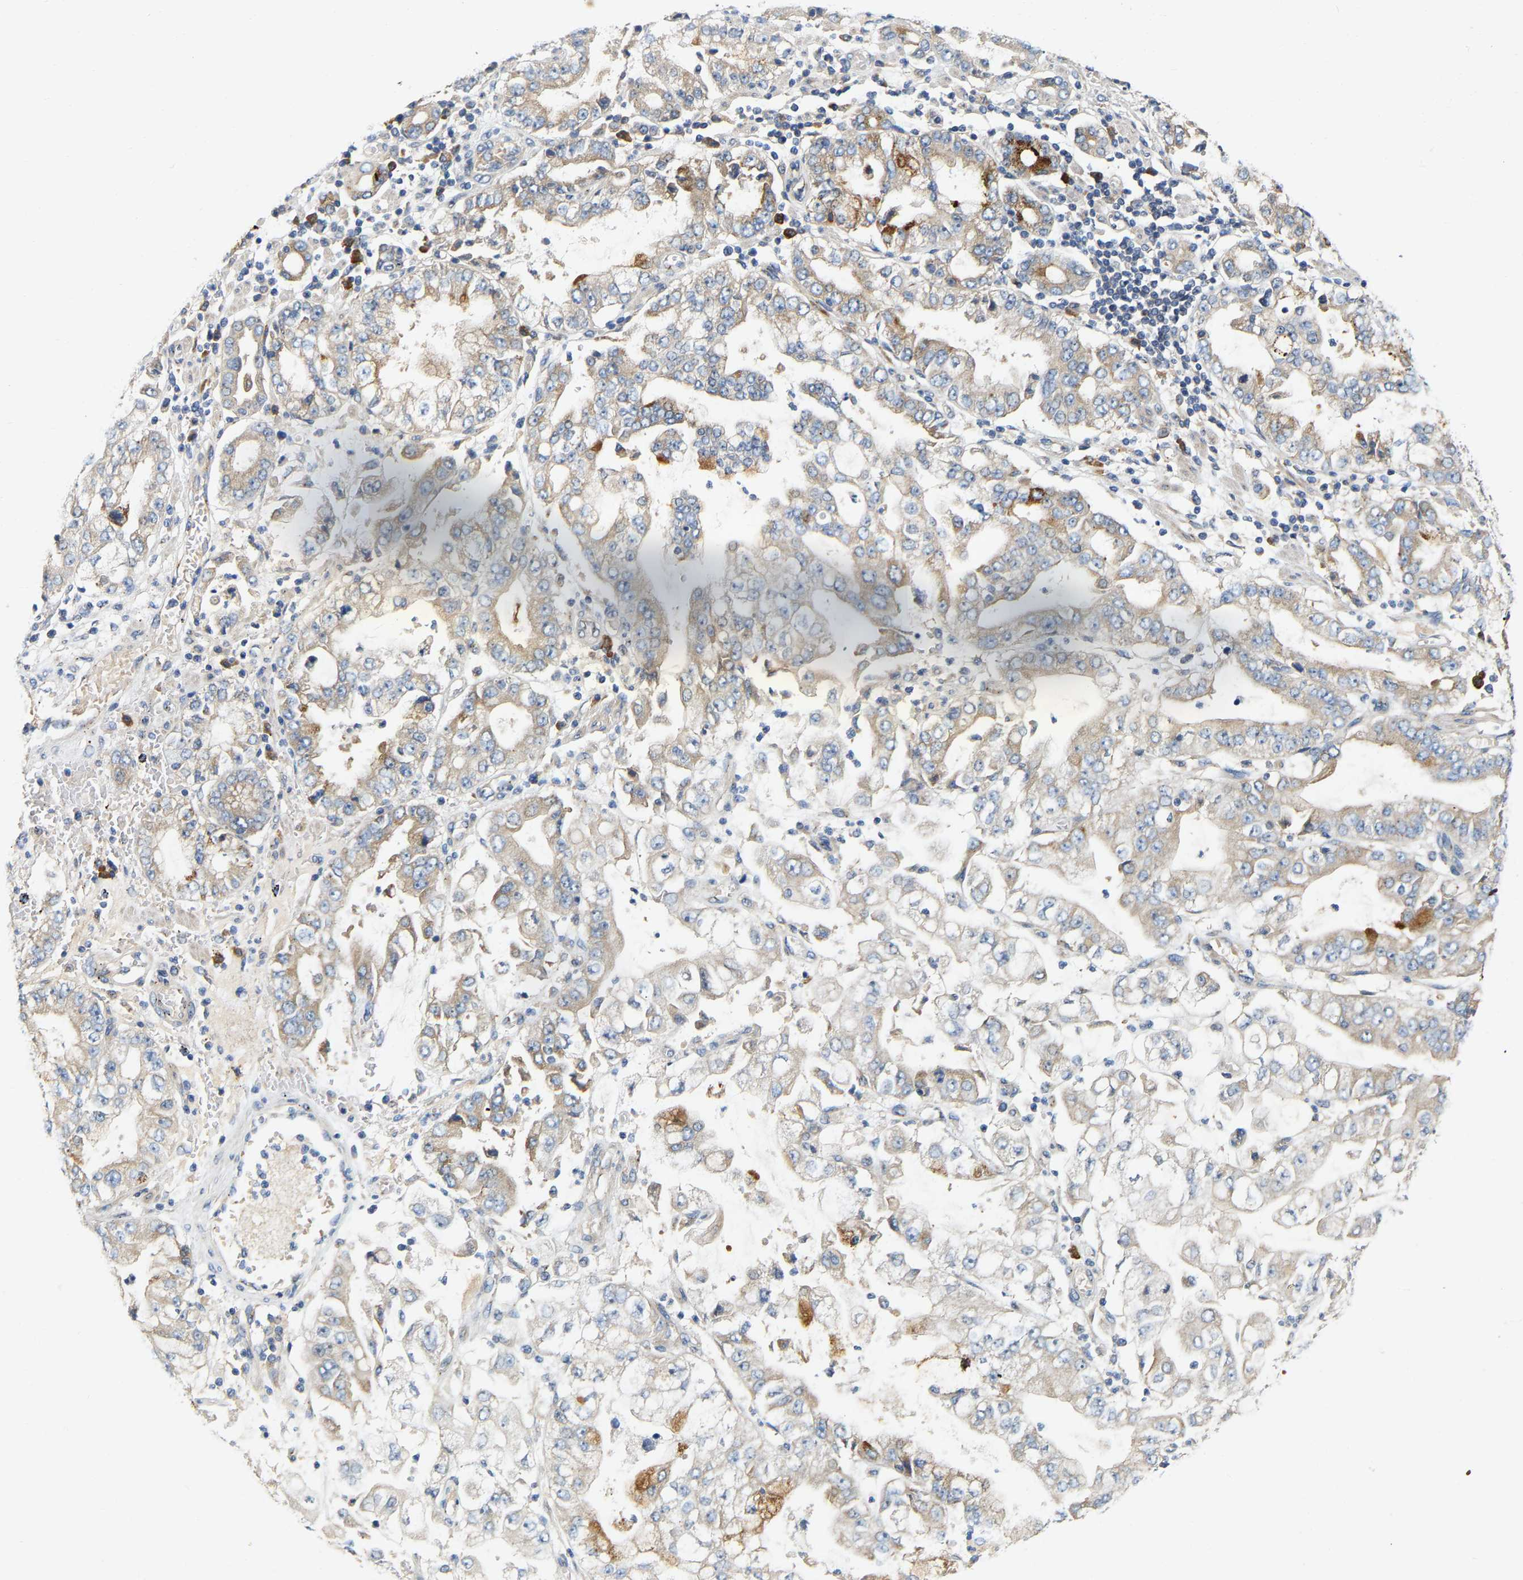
{"staining": {"intensity": "weak", "quantity": ">75%", "location": "cytoplasmic/membranous"}, "tissue": "stomach cancer", "cell_type": "Tumor cells", "image_type": "cancer", "snomed": [{"axis": "morphology", "description": "Adenocarcinoma, NOS"}, {"axis": "topography", "description": "Stomach"}], "caption": "A brown stain highlights weak cytoplasmic/membranous positivity of a protein in stomach cancer (adenocarcinoma) tumor cells. Nuclei are stained in blue.", "gene": "PCNT", "patient": {"sex": "male", "age": 76}}